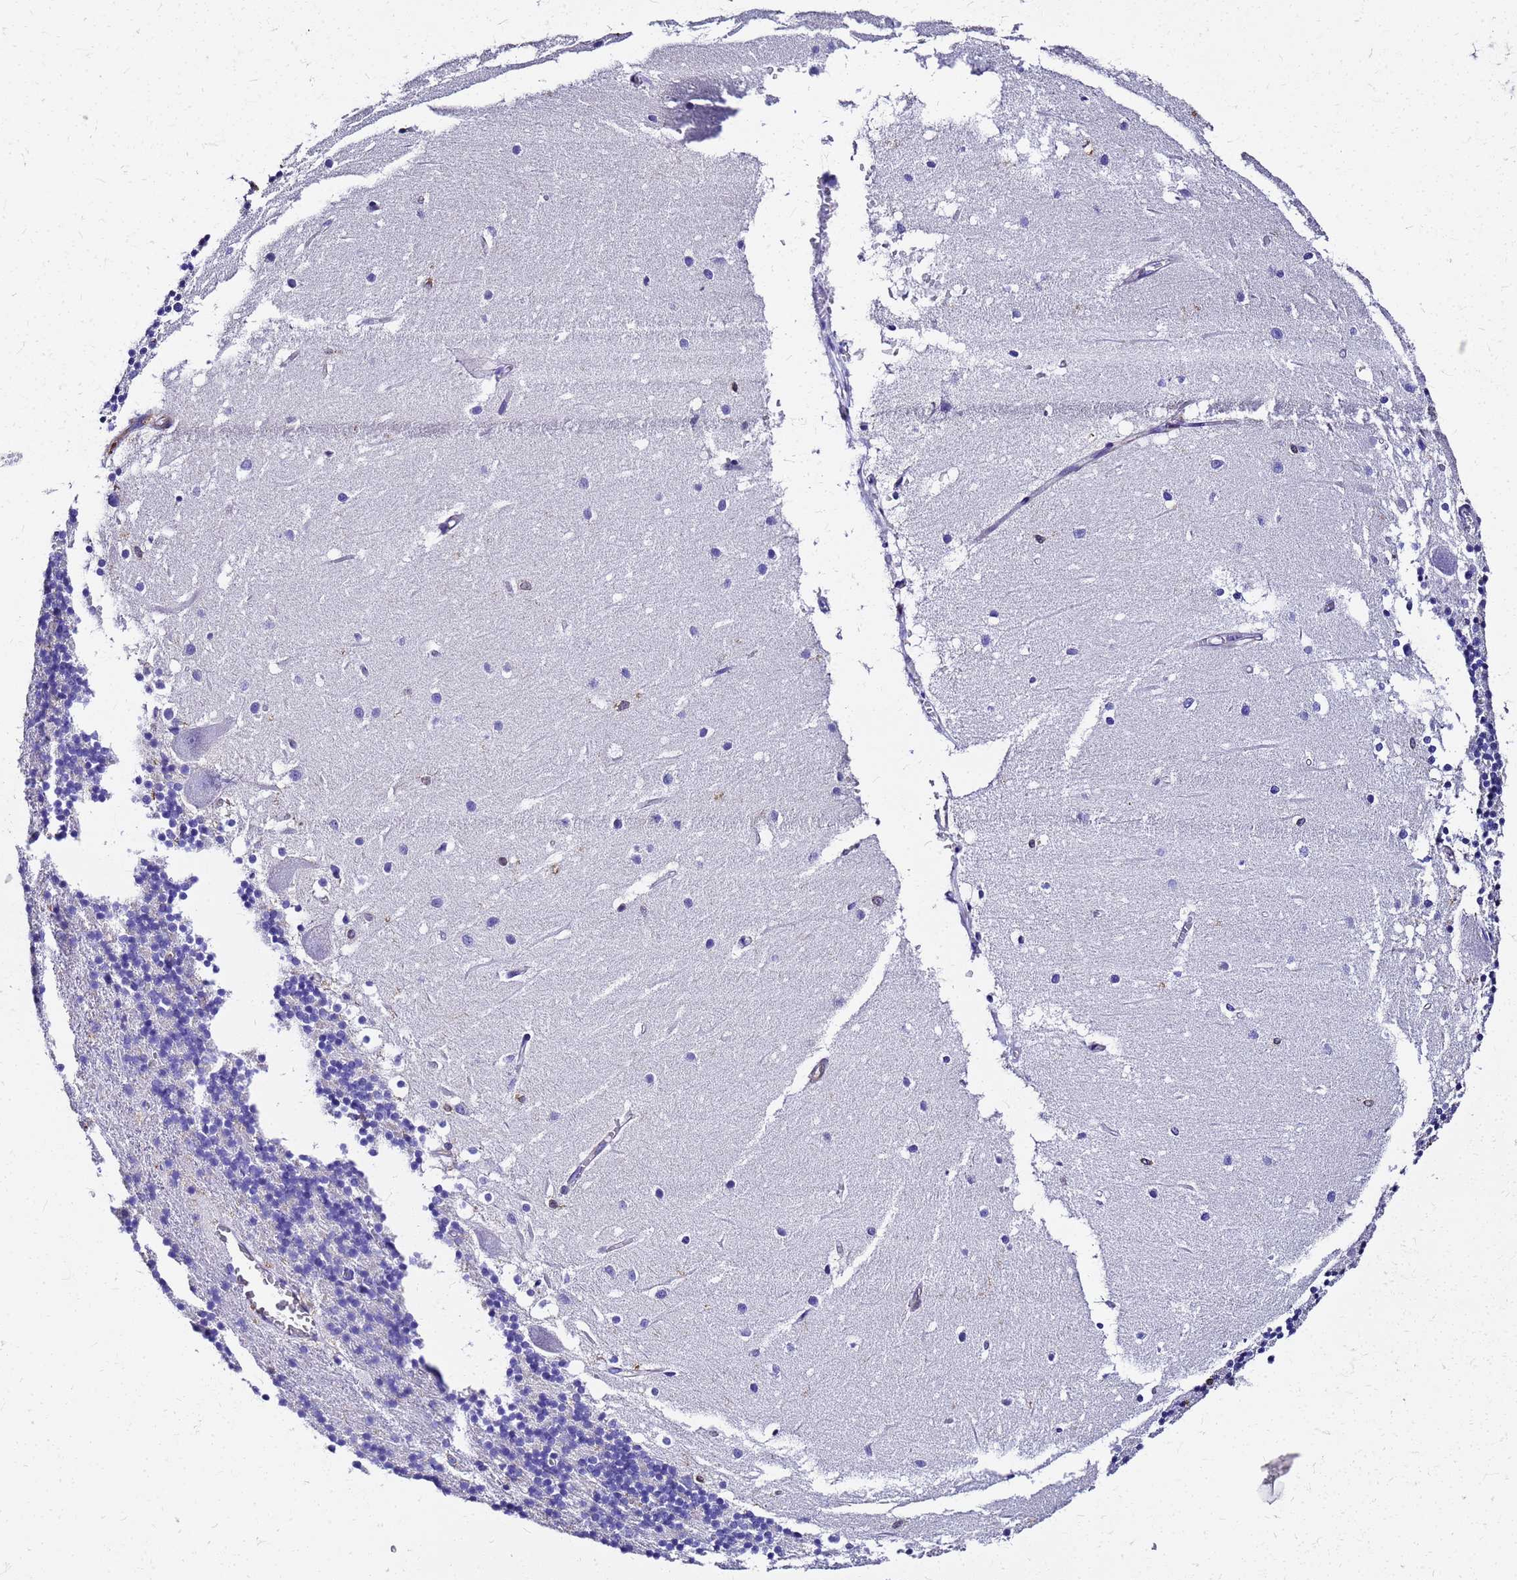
{"staining": {"intensity": "negative", "quantity": "none", "location": "none"}, "tissue": "cerebellum", "cell_type": "Cells in granular layer", "image_type": "normal", "snomed": [{"axis": "morphology", "description": "Normal tissue, NOS"}, {"axis": "topography", "description": "Cerebellum"}], "caption": "A histopathology image of human cerebellum is negative for staining in cells in granular layer. (IHC, brightfield microscopy, high magnification).", "gene": "S100A11", "patient": {"sex": "male", "age": 54}}